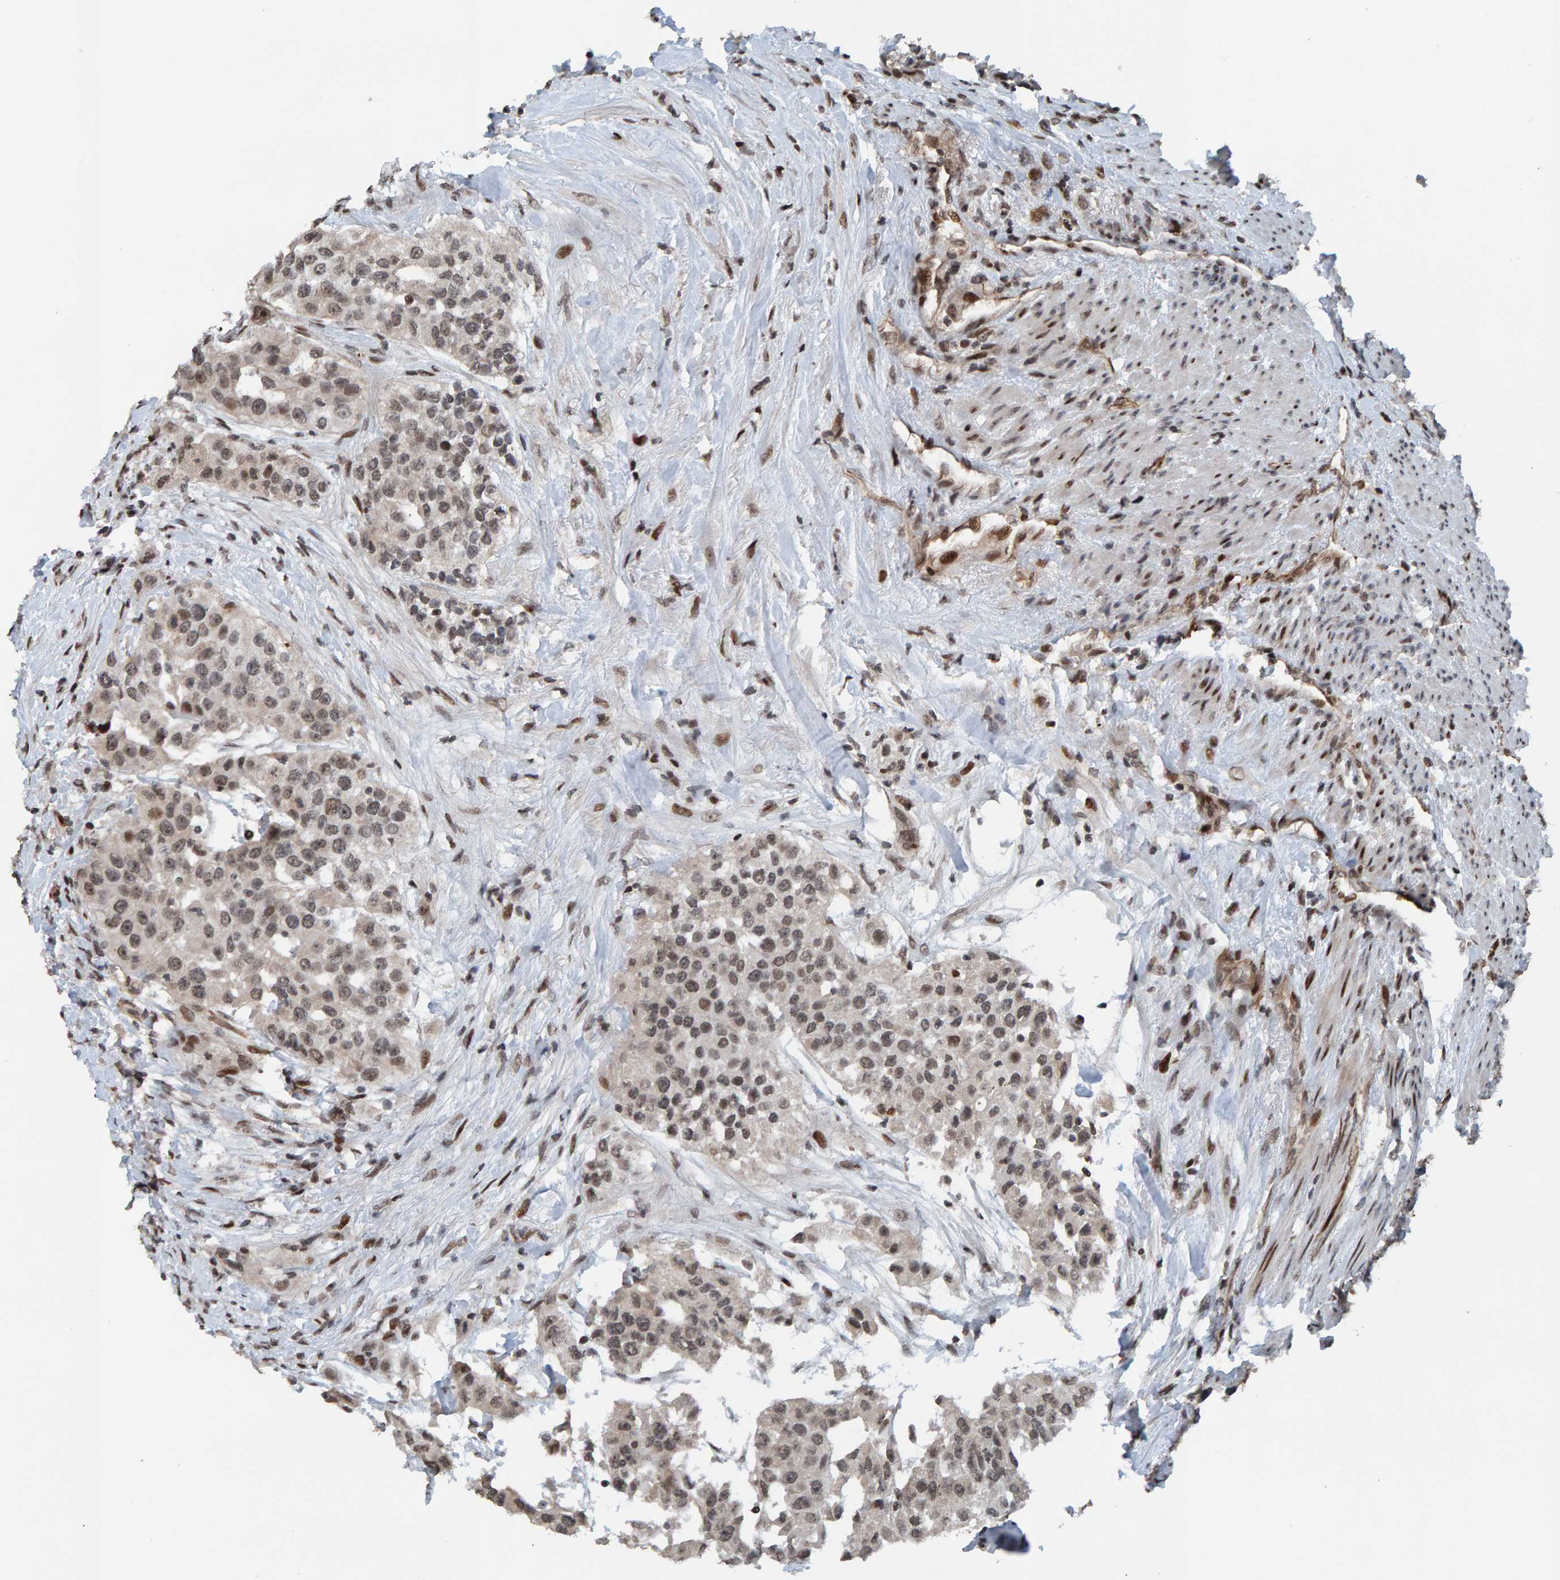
{"staining": {"intensity": "weak", "quantity": ">75%", "location": "nuclear"}, "tissue": "urothelial cancer", "cell_type": "Tumor cells", "image_type": "cancer", "snomed": [{"axis": "morphology", "description": "Urothelial carcinoma, High grade"}, {"axis": "topography", "description": "Urinary bladder"}], "caption": "This is a micrograph of IHC staining of urothelial cancer, which shows weak staining in the nuclear of tumor cells.", "gene": "ZNF366", "patient": {"sex": "female", "age": 80}}